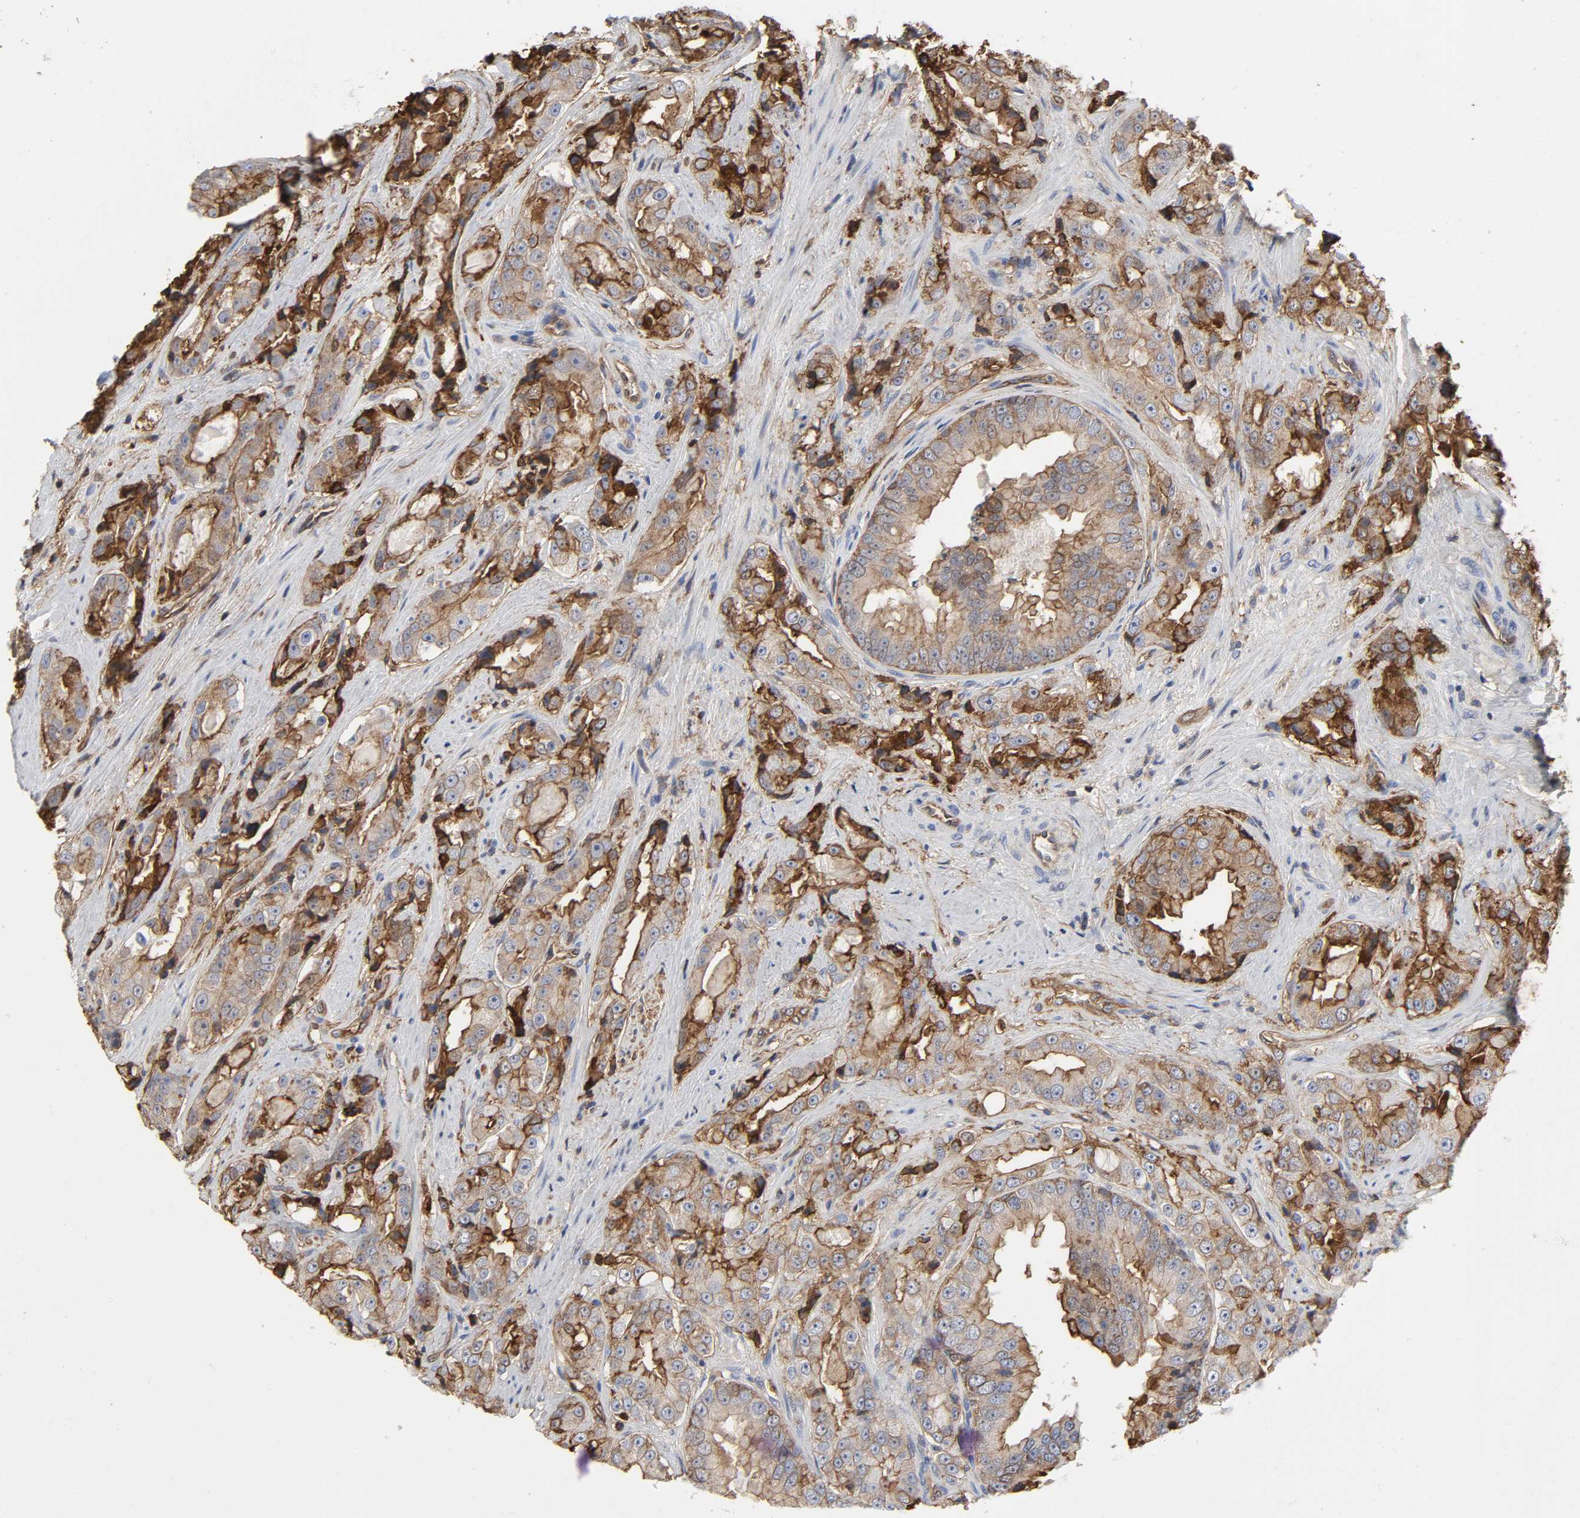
{"staining": {"intensity": "strong", "quantity": ">75%", "location": "cytoplasmic/membranous"}, "tissue": "prostate cancer", "cell_type": "Tumor cells", "image_type": "cancer", "snomed": [{"axis": "morphology", "description": "Adenocarcinoma, High grade"}, {"axis": "topography", "description": "Prostate"}], "caption": "Immunohistochemistry (IHC) (DAB) staining of human adenocarcinoma (high-grade) (prostate) demonstrates strong cytoplasmic/membranous protein expression in approximately >75% of tumor cells.", "gene": "ANXA2", "patient": {"sex": "male", "age": 73}}